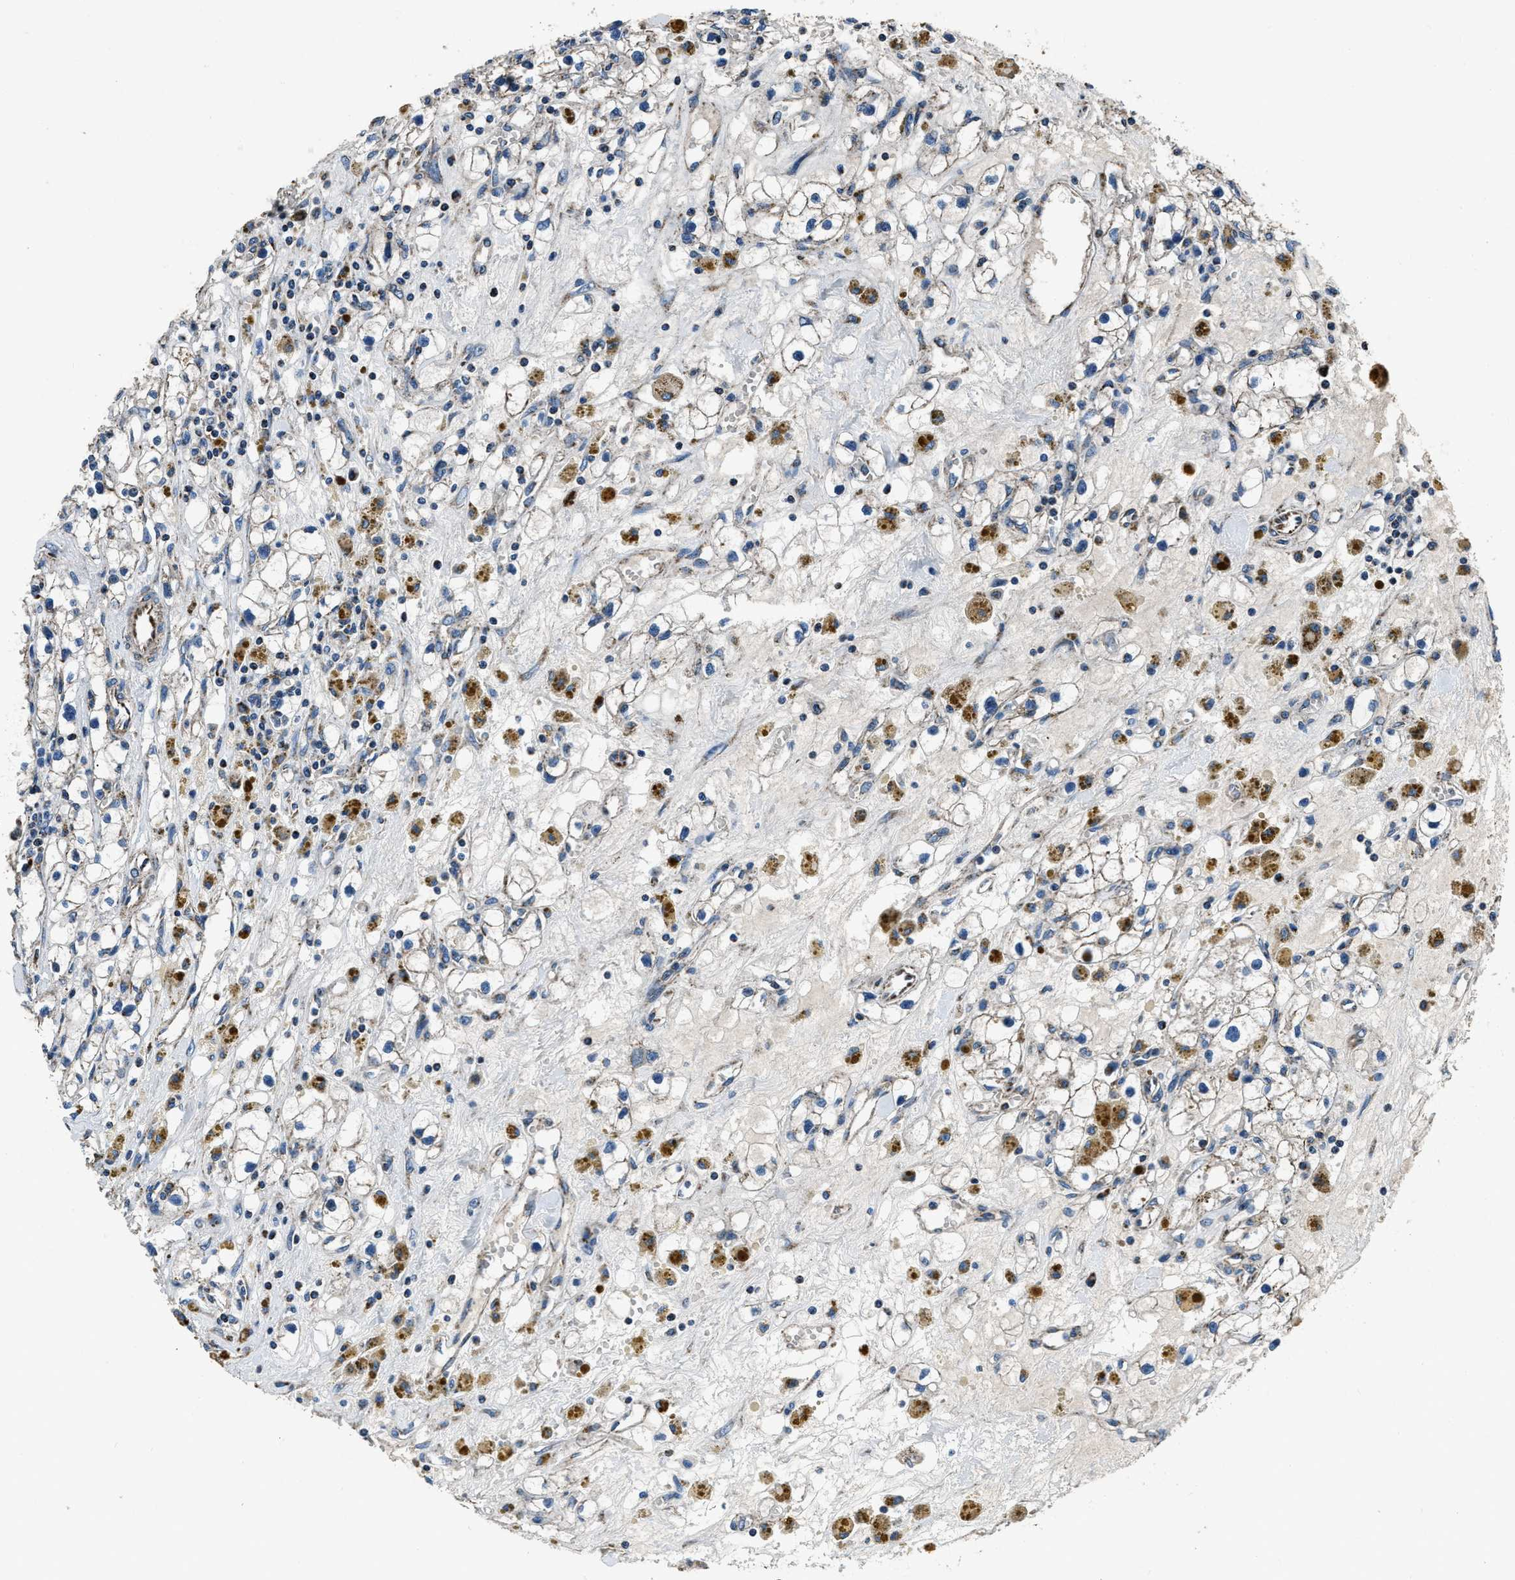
{"staining": {"intensity": "negative", "quantity": "none", "location": "none"}, "tissue": "renal cancer", "cell_type": "Tumor cells", "image_type": "cancer", "snomed": [{"axis": "morphology", "description": "Adenocarcinoma, NOS"}, {"axis": "topography", "description": "Kidney"}], "caption": "Immunohistochemistry of human adenocarcinoma (renal) exhibits no staining in tumor cells. The staining is performed using DAB (3,3'-diaminobenzidine) brown chromogen with nuclei counter-stained in using hematoxylin.", "gene": "OGDH", "patient": {"sex": "male", "age": 56}}